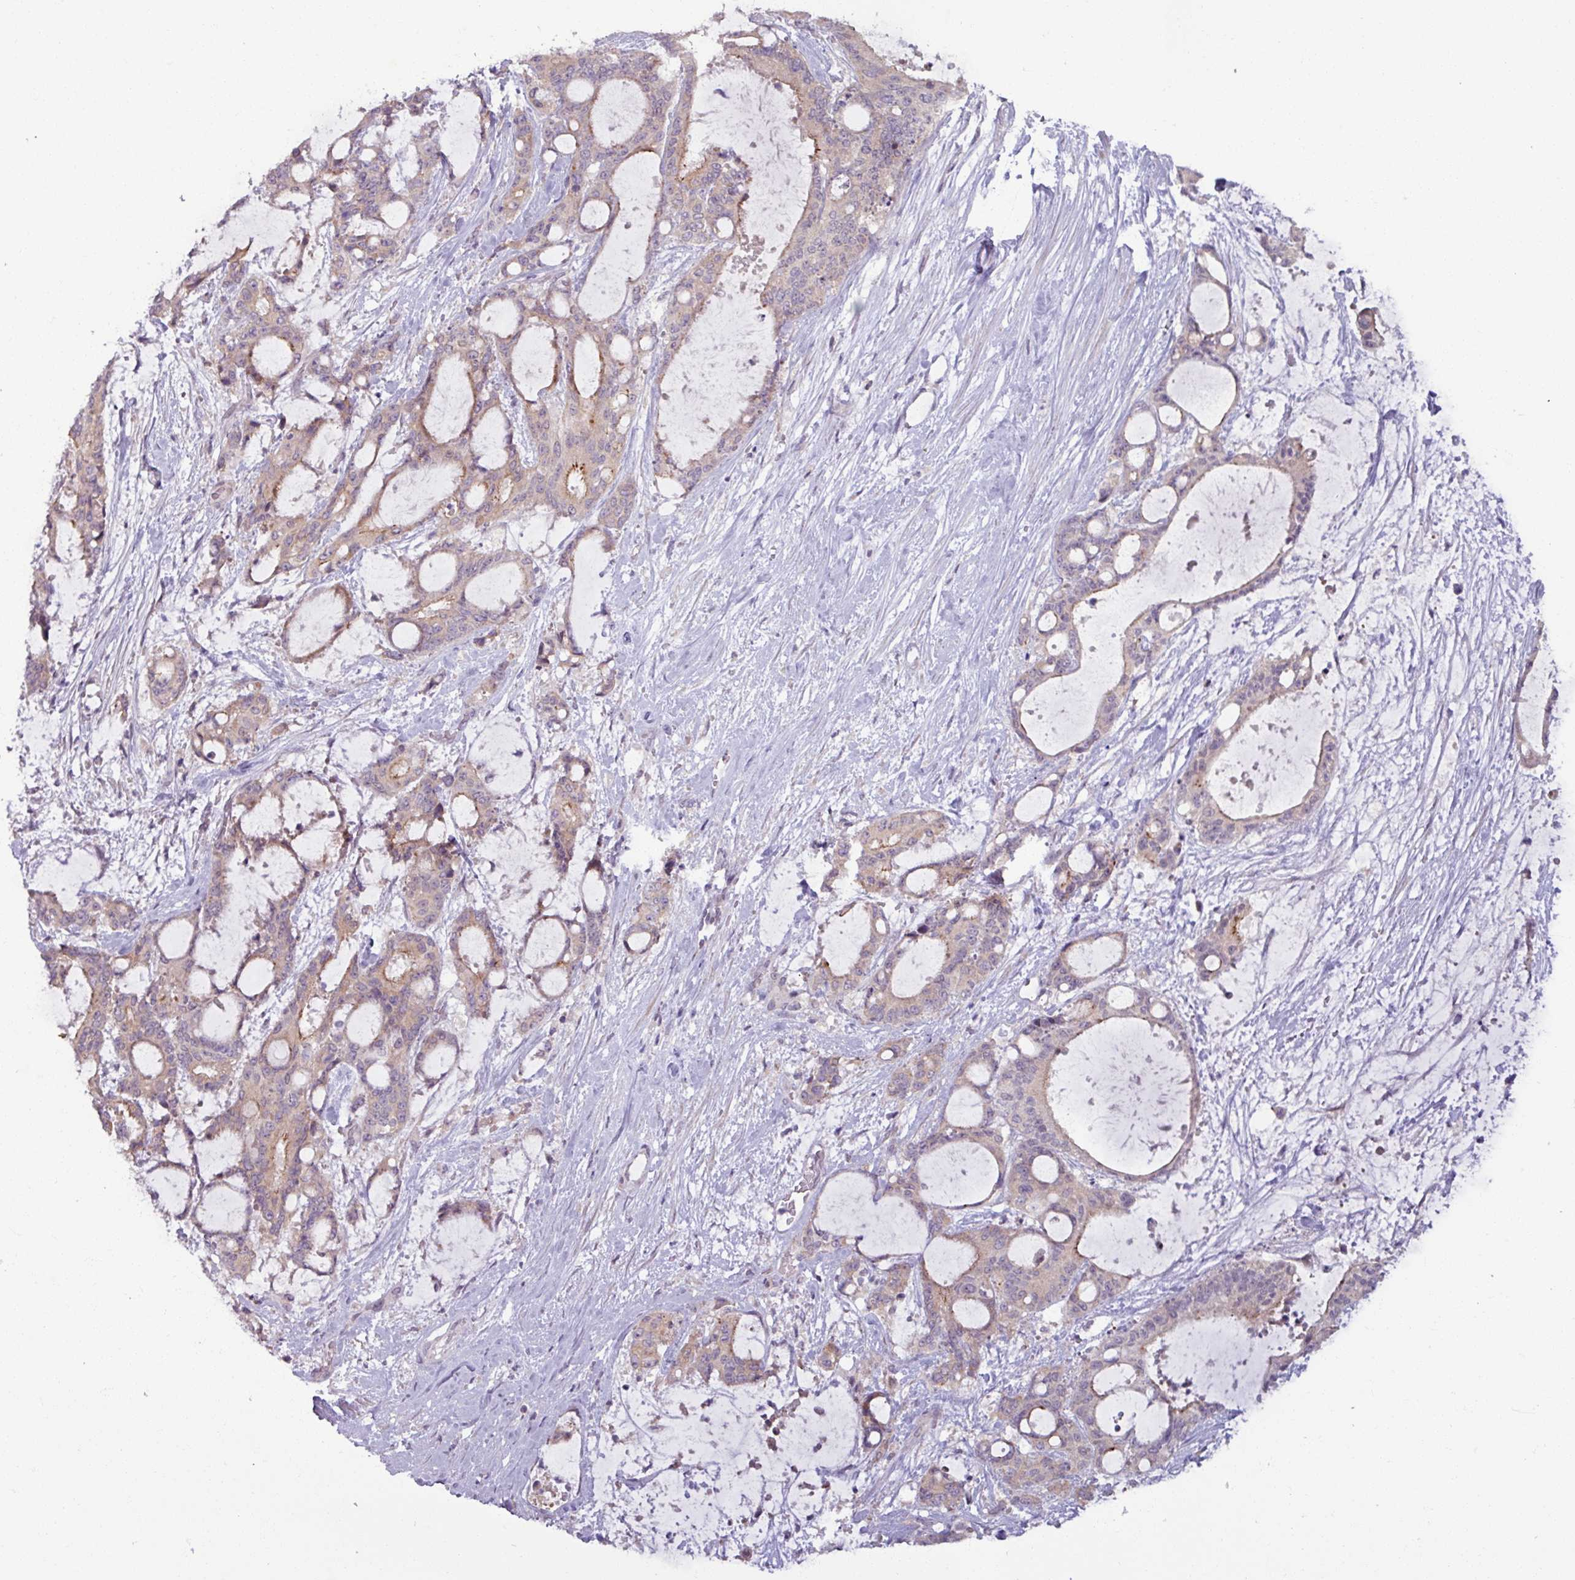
{"staining": {"intensity": "moderate", "quantity": "<25%", "location": "cytoplasmic/membranous"}, "tissue": "liver cancer", "cell_type": "Tumor cells", "image_type": "cancer", "snomed": [{"axis": "morphology", "description": "Normal tissue, NOS"}, {"axis": "morphology", "description": "Cholangiocarcinoma"}, {"axis": "topography", "description": "Liver"}, {"axis": "topography", "description": "Peripheral nerve tissue"}], "caption": "Protein staining exhibits moderate cytoplasmic/membranous expression in about <25% of tumor cells in liver cancer. (Brightfield microscopy of DAB IHC at high magnification).", "gene": "OGFOD3", "patient": {"sex": "female", "age": 73}}